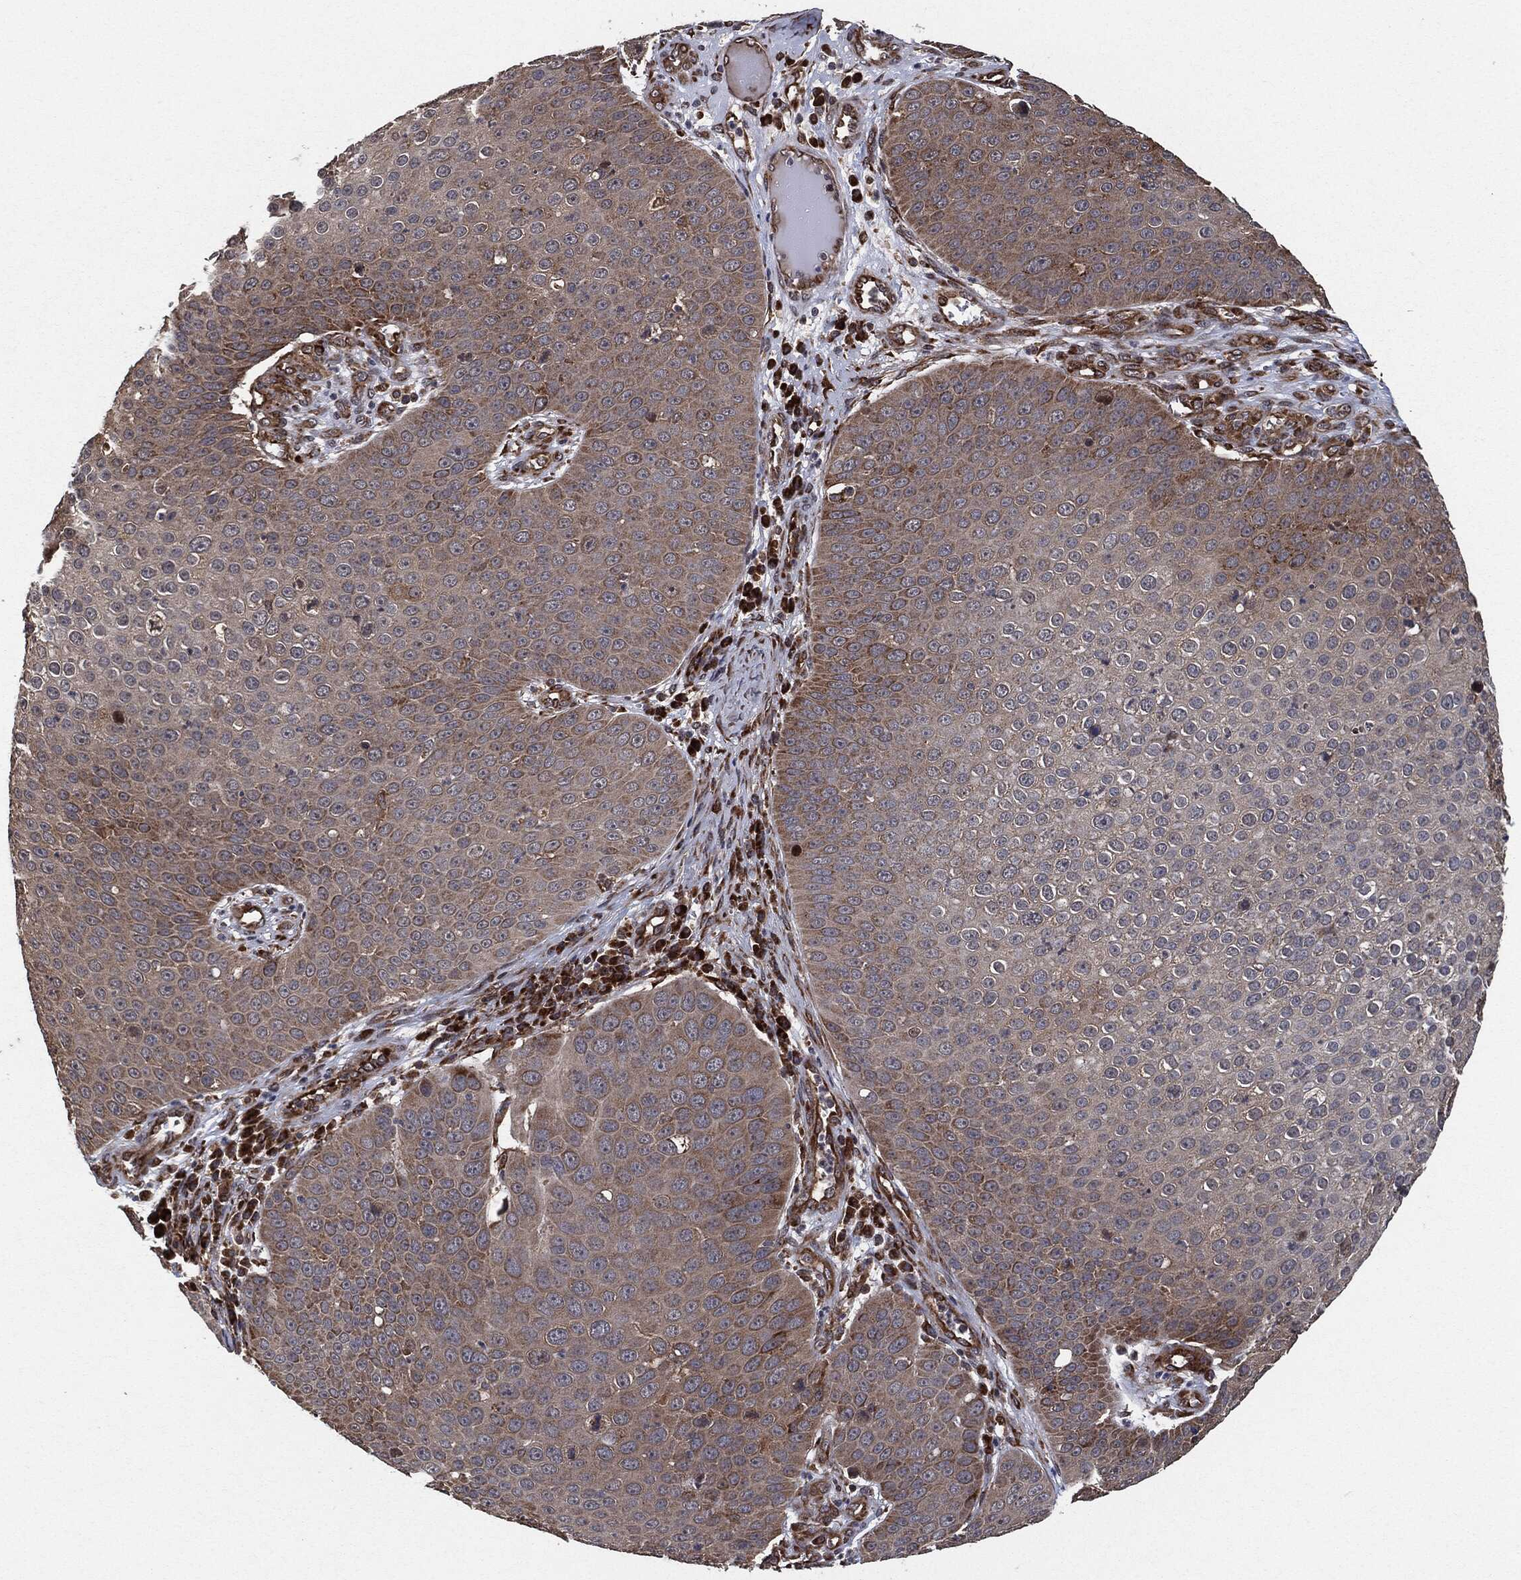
{"staining": {"intensity": "moderate", "quantity": "<25%", "location": "cytoplasmic/membranous"}, "tissue": "skin cancer", "cell_type": "Tumor cells", "image_type": "cancer", "snomed": [{"axis": "morphology", "description": "Squamous cell carcinoma, NOS"}, {"axis": "topography", "description": "Skin"}], "caption": "Squamous cell carcinoma (skin) stained for a protein (brown) reveals moderate cytoplasmic/membranous positive staining in approximately <25% of tumor cells.", "gene": "BCAR1", "patient": {"sex": "male", "age": 71}}